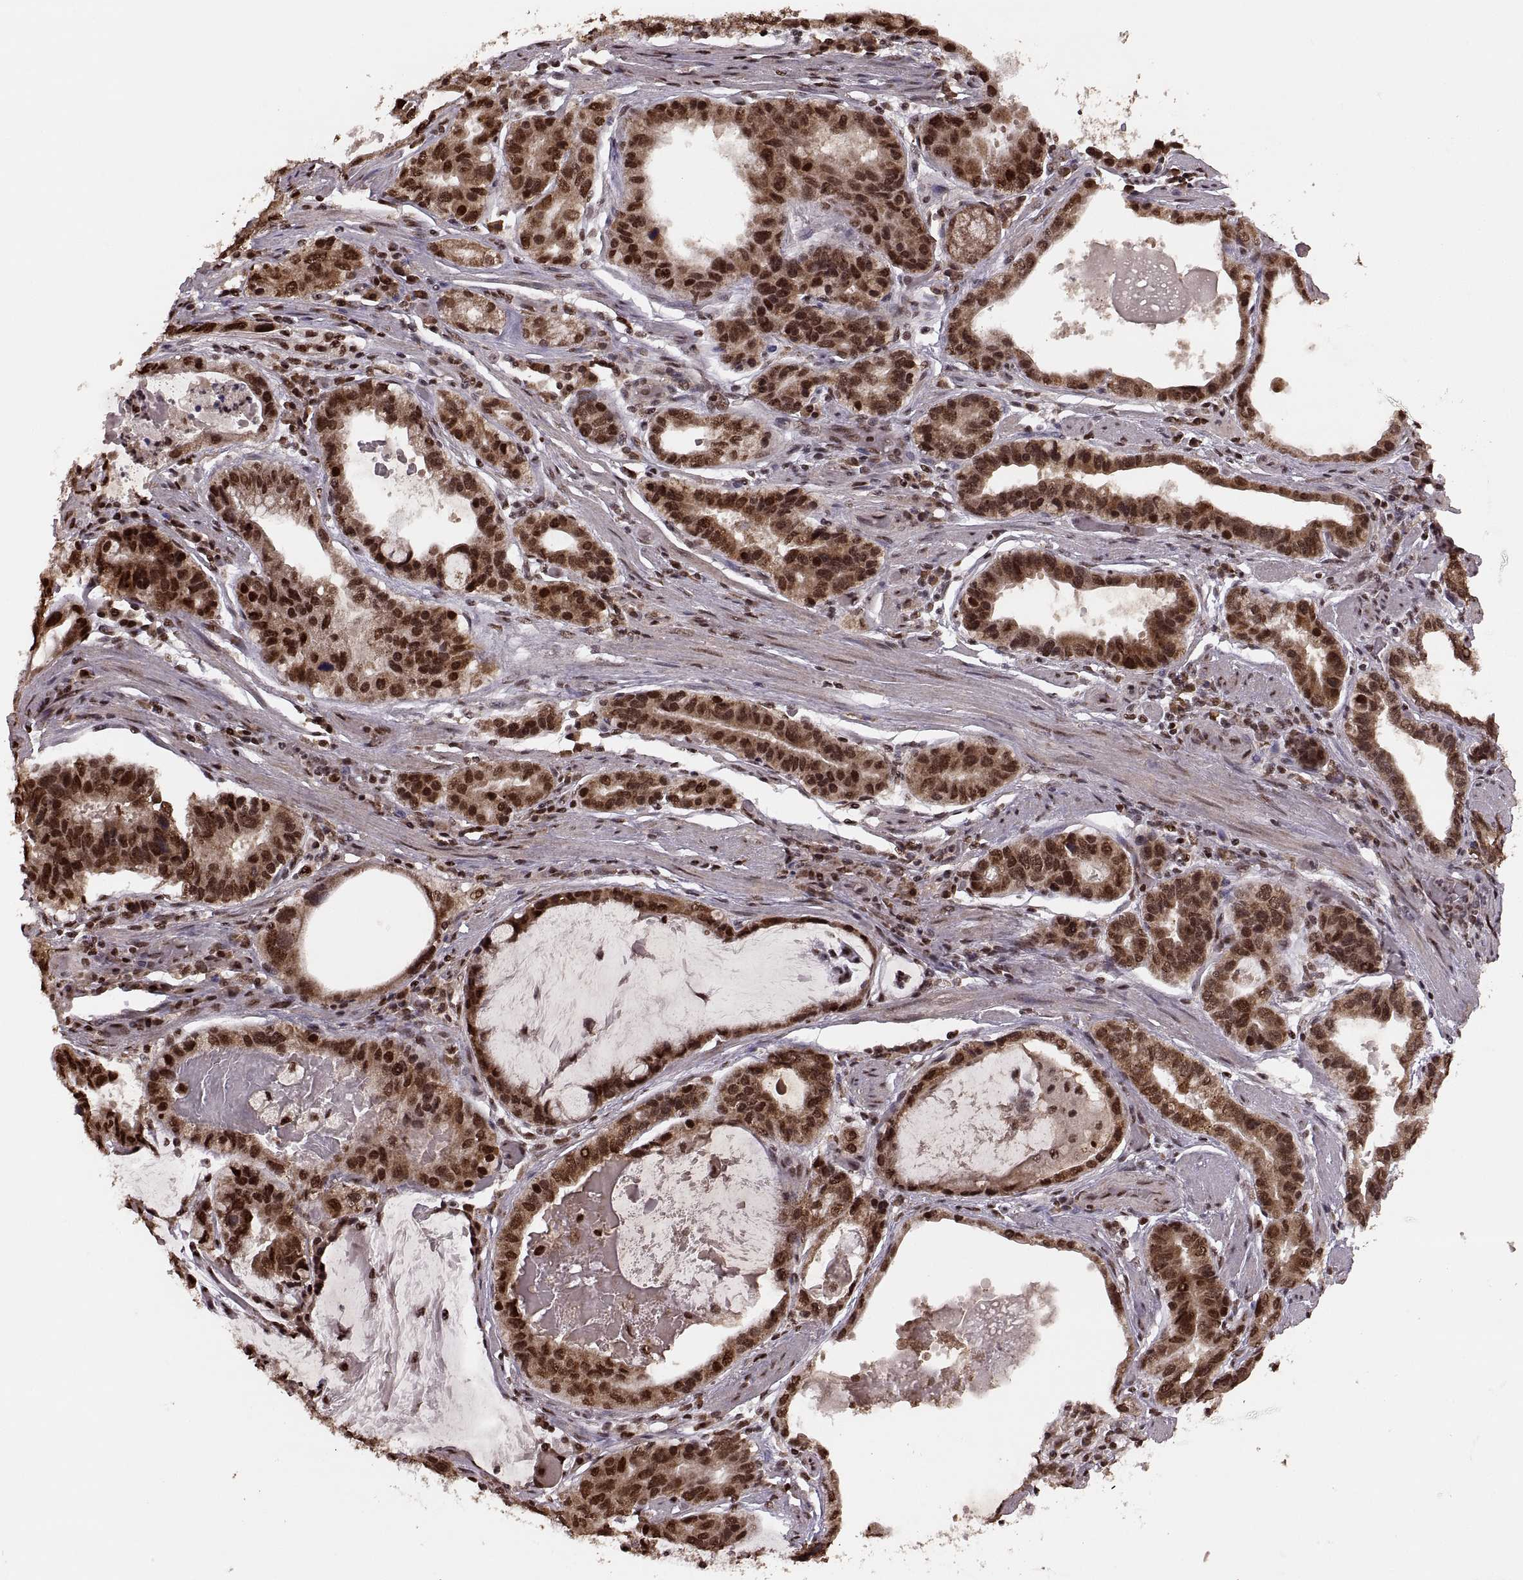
{"staining": {"intensity": "moderate", "quantity": ">75%", "location": "cytoplasmic/membranous,nuclear"}, "tissue": "stomach cancer", "cell_type": "Tumor cells", "image_type": "cancer", "snomed": [{"axis": "morphology", "description": "Adenocarcinoma, NOS"}, {"axis": "topography", "description": "Stomach, lower"}], "caption": "Protein staining reveals moderate cytoplasmic/membranous and nuclear expression in approximately >75% of tumor cells in stomach cancer (adenocarcinoma). Immunohistochemistry stains the protein of interest in brown and the nuclei are stained blue.", "gene": "RFT1", "patient": {"sex": "female", "age": 76}}